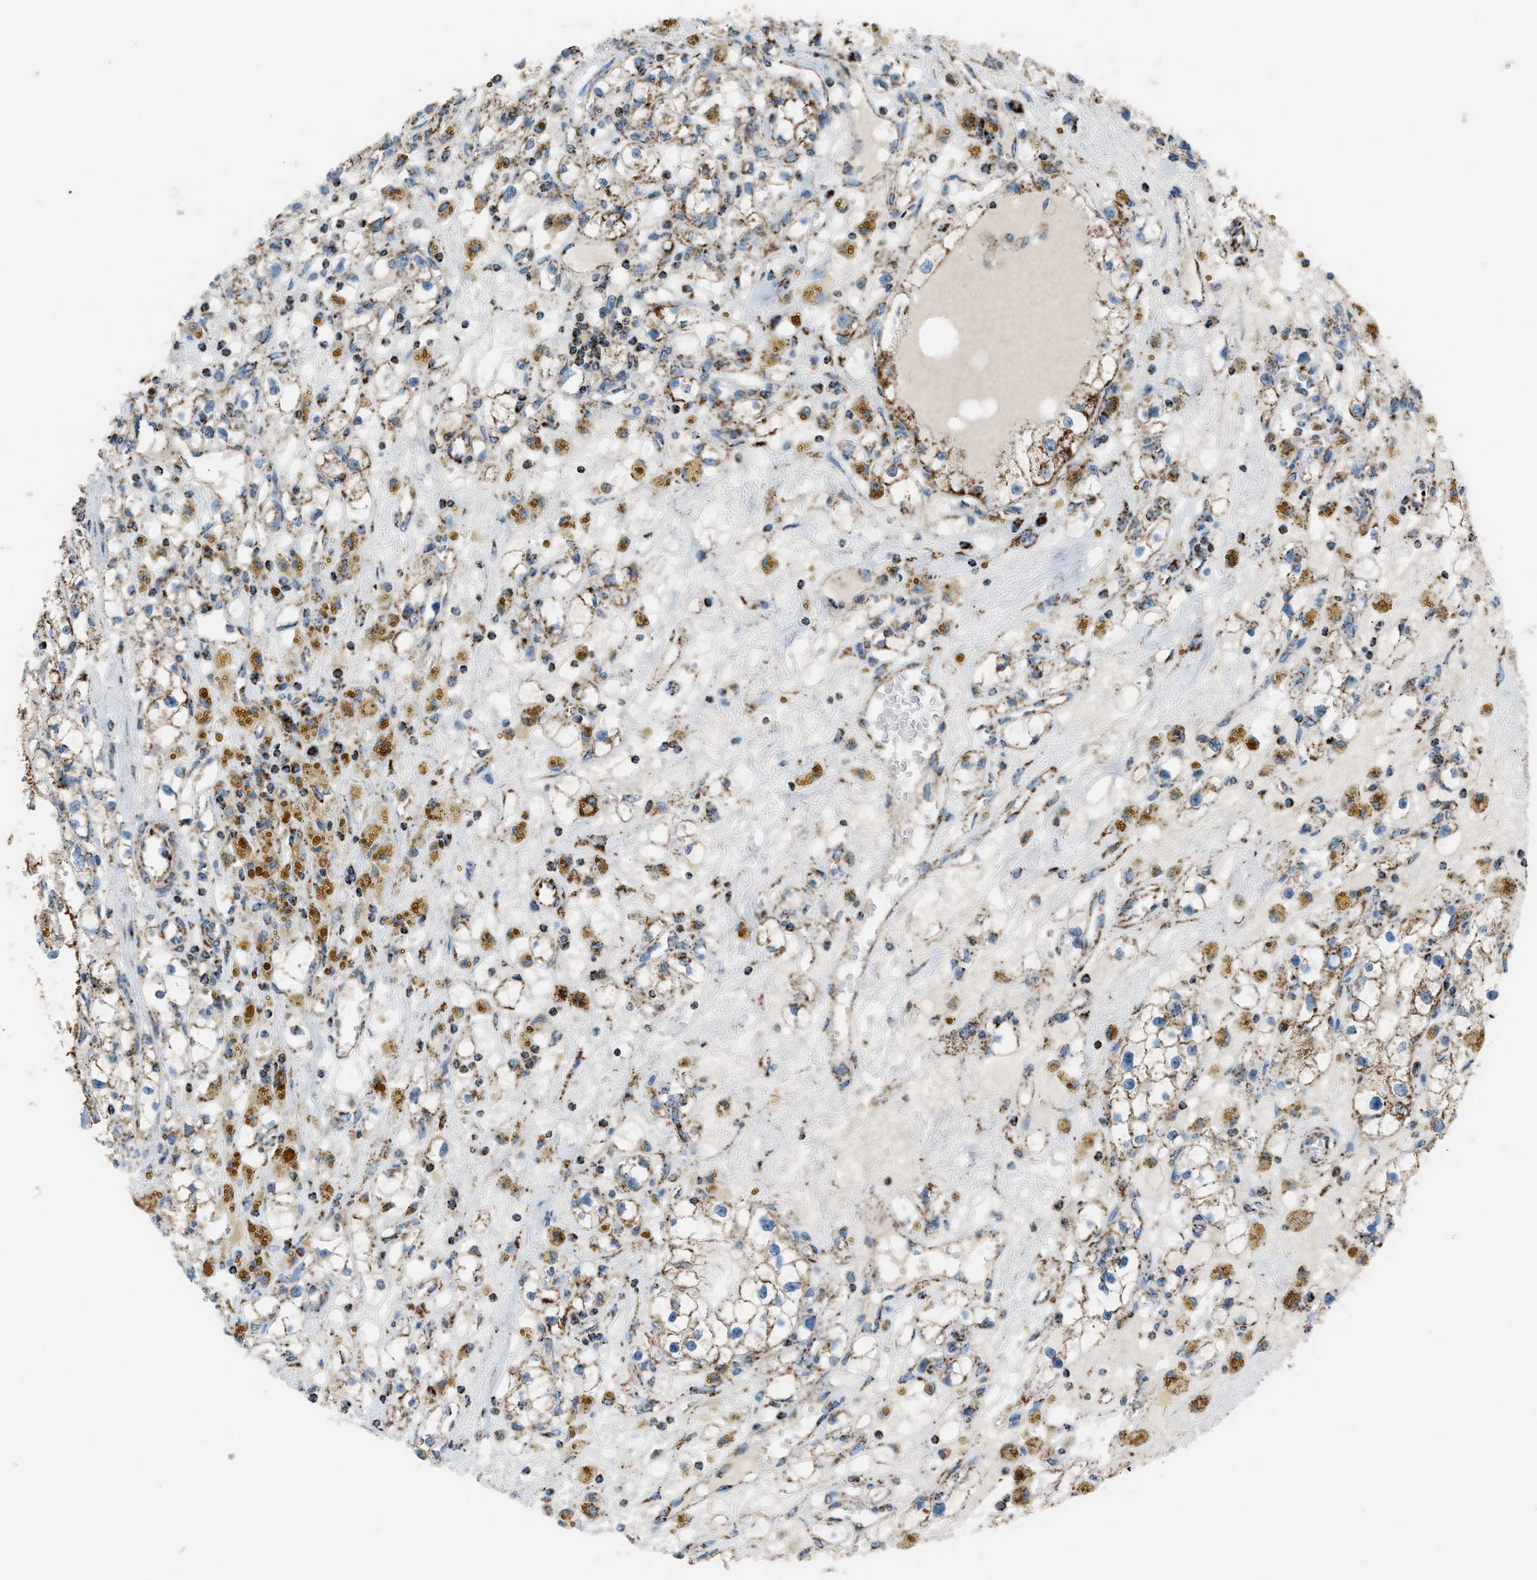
{"staining": {"intensity": "moderate", "quantity": ">75%", "location": "cytoplasmic/membranous"}, "tissue": "renal cancer", "cell_type": "Tumor cells", "image_type": "cancer", "snomed": [{"axis": "morphology", "description": "Adenocarcinoma, NOS"}, {"axis": "topography", "description": "Kidney"}], "caption": "Immunohistochemical staining of human renal cancer exhibits medium levels of moderate cytoplasmic/membranous protein expression in approximately >75% of tumor cells. (brown staining indicates protein expression, while blue staining denotes nuclei).", "gene": "MDH2", "patient": {"sex": "male", "age": 56}}